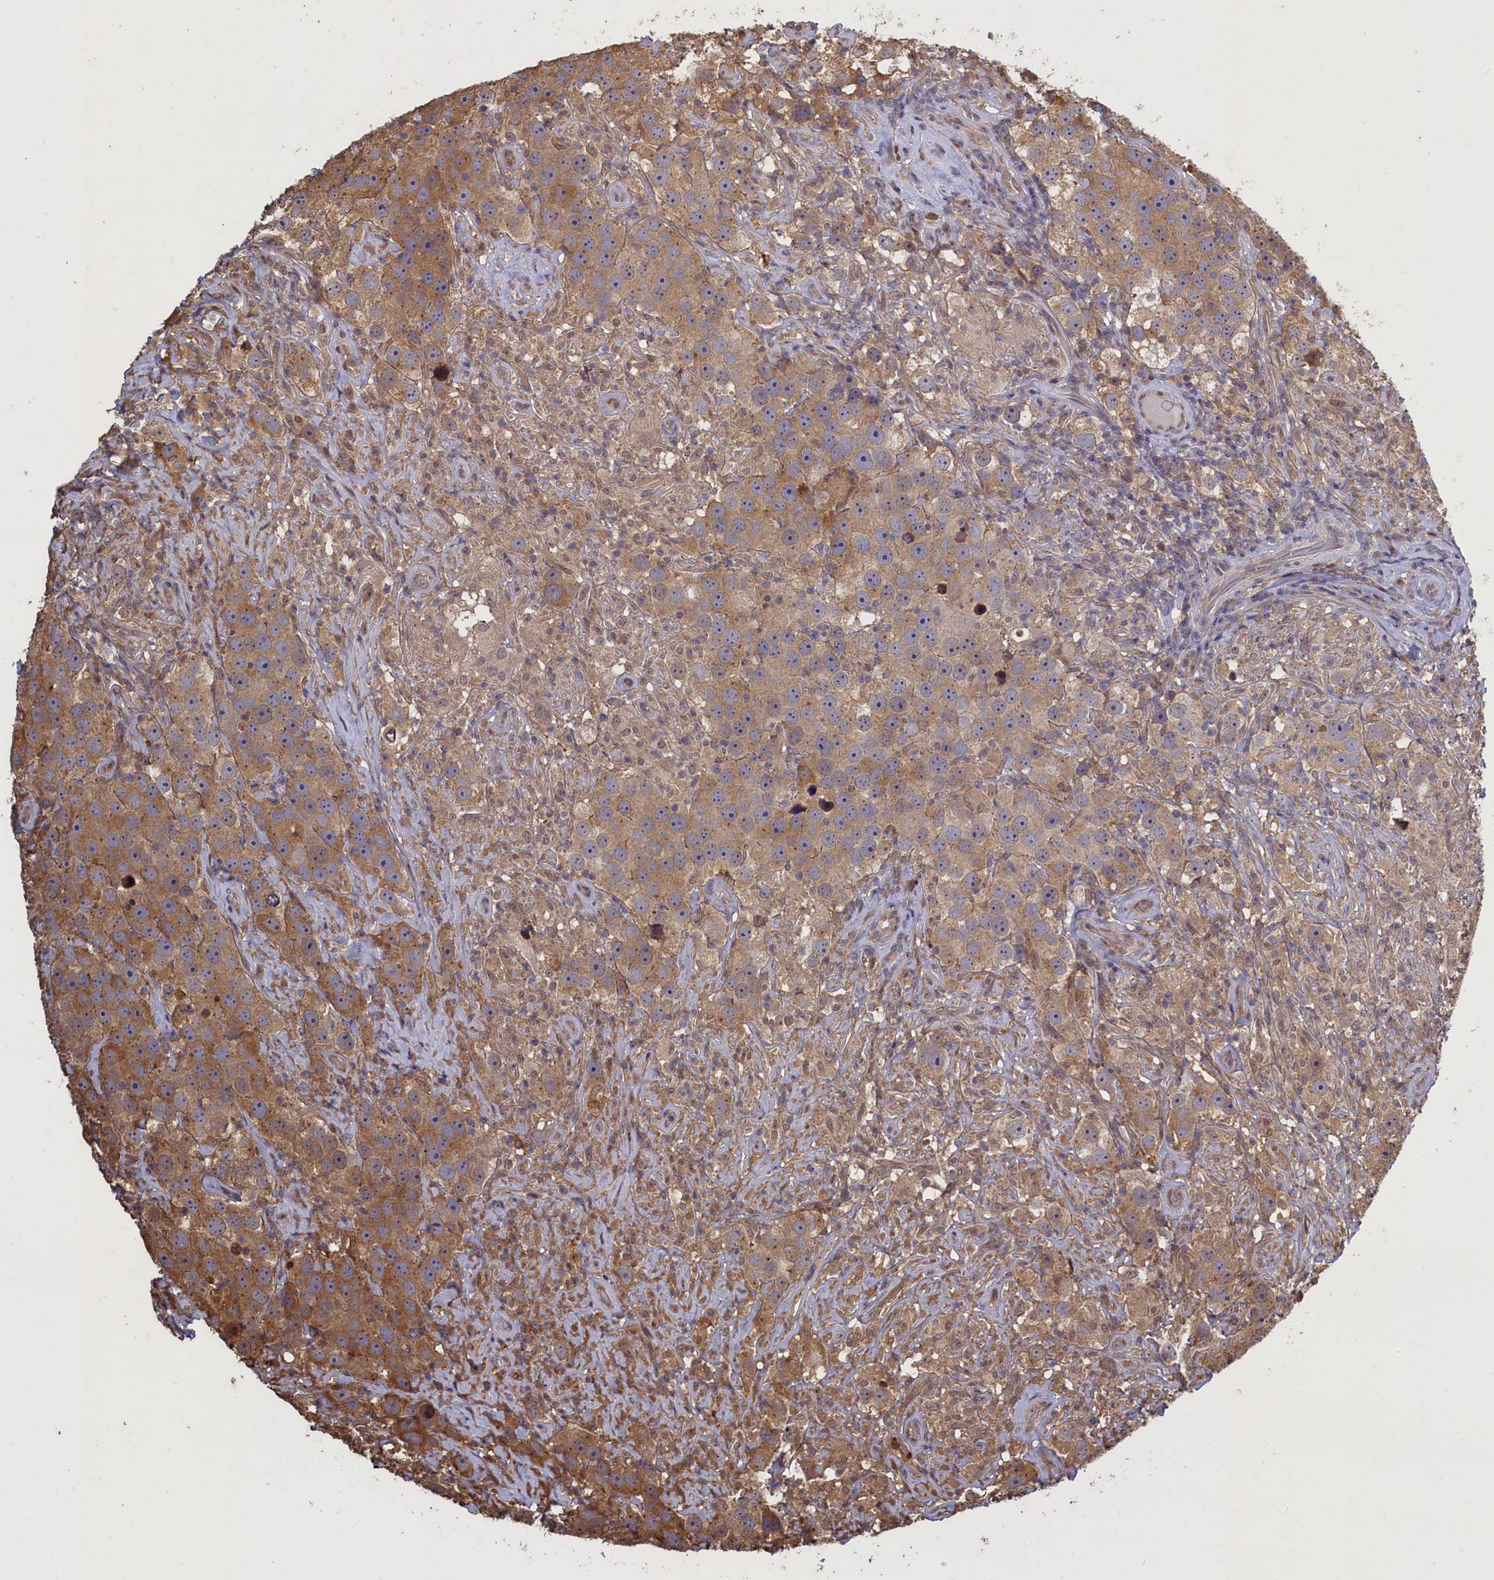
{"staining": {"intensity": "moderate", "quantity": ">75%", "location": "cytoplasmic/membranous"}, "tissue": "testis cancer", "cell_type": "Tumor cells", "image_type": "cancer", "snomed": [{"axis": "morphology", "description": "Seminoma, NOS"}, {"axis": "topography", "description": "Testis"}], "caption": "DAB (3,3'-diaminobenzidine) immunohistochemical staining of seminoma (testis) shows moderate cytoplasmic/membranous protein staining in about >75% of tumor cells.", "gene": "UCHL3", "patient": {"sex": "male", "age": 49}}